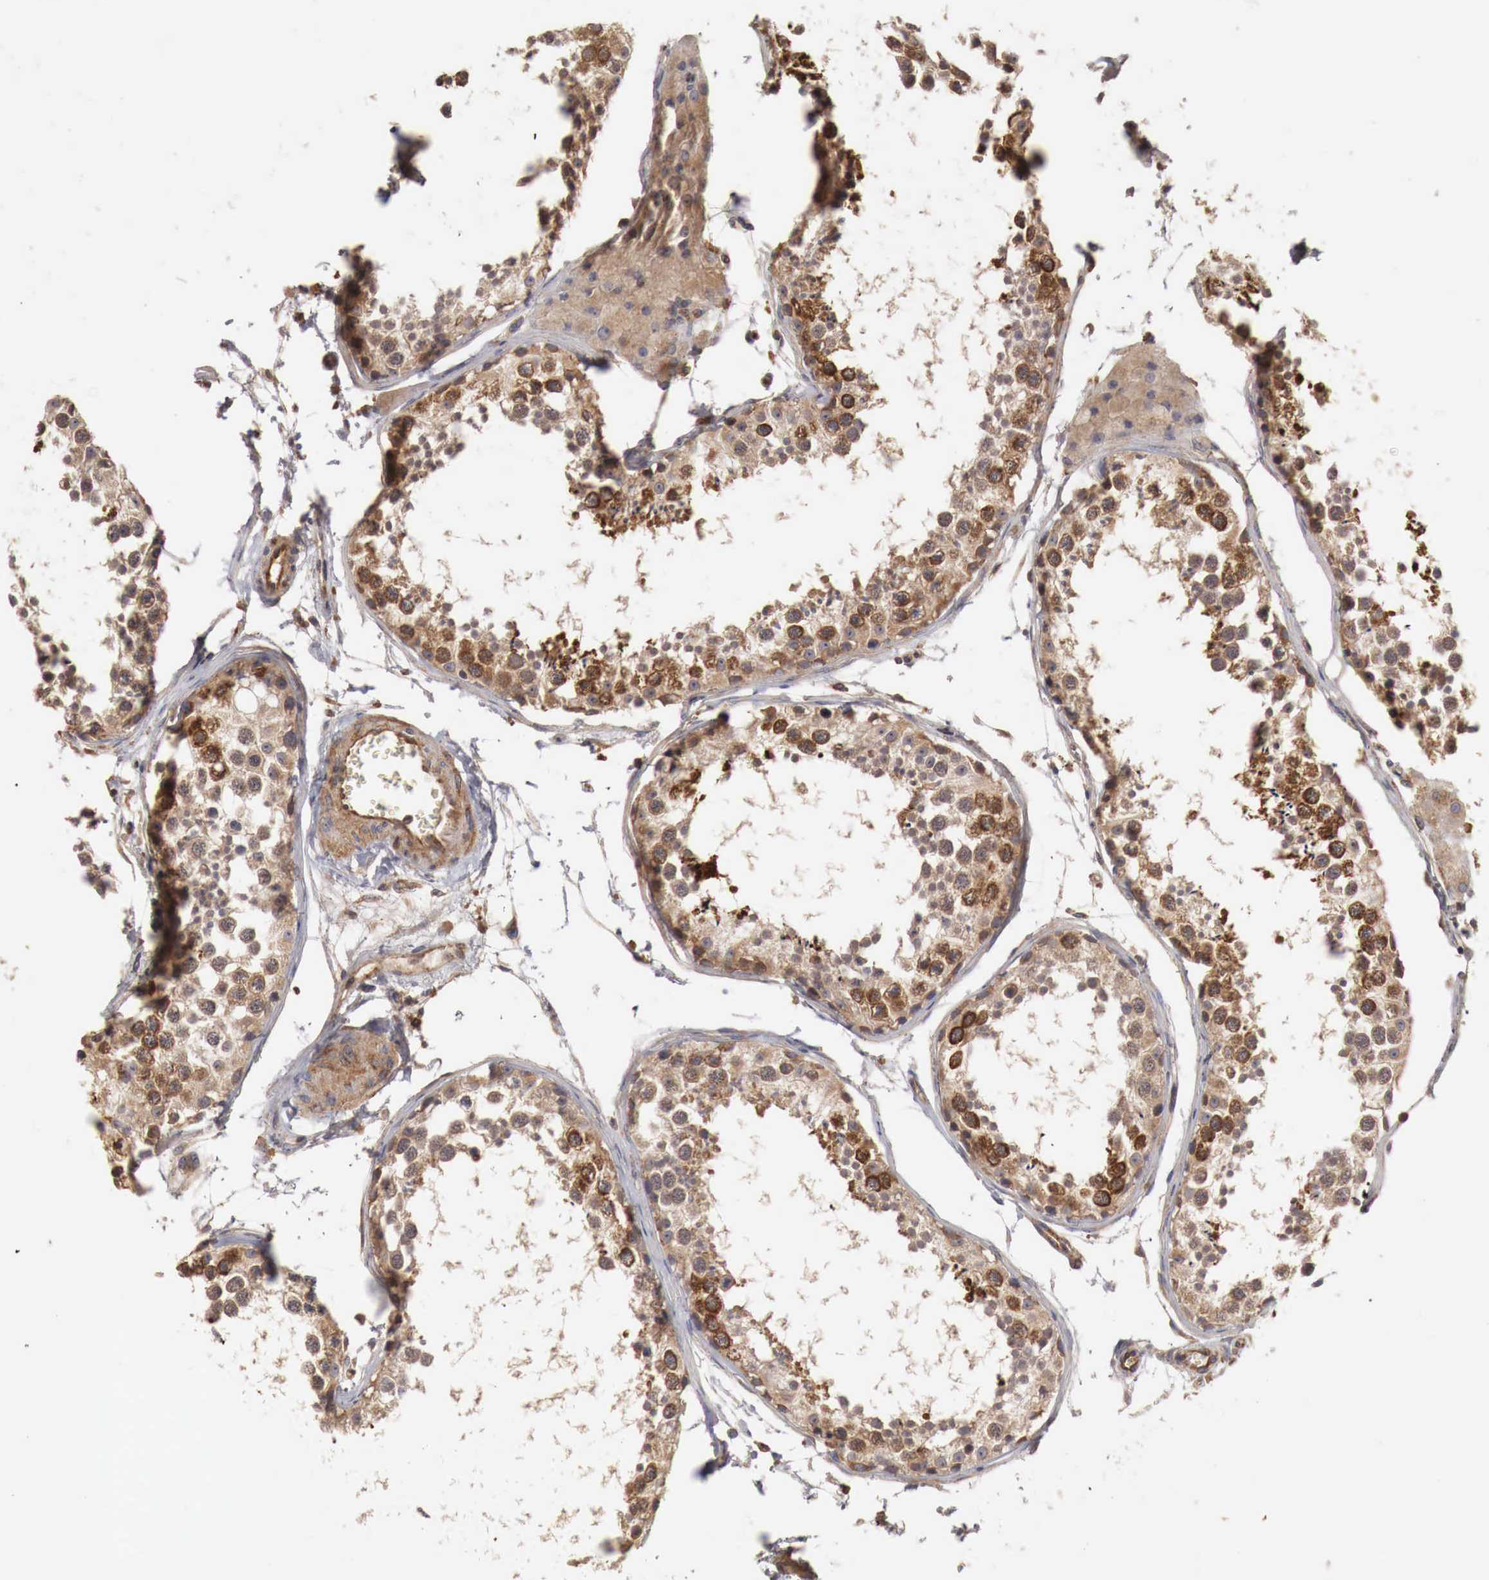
{"staining": {"intensity": "moderate", "quantity": ">75%", "location": "cytoplasmic/membranous"}, "tissue": "testis", "cell_type": "Cells in seminiferous ducts", "image_type": "normal", "snomed": [{"axis": "morphology", "description": "Normal tissue, NOS"}, {"axis": "topography", "description": "Testis"}], "caption": "Protein analysis of unremarkable testis demonstrates moderate cytoplasmic/membranous expression in approximately >75% of cells in seminiferous ducts. (DAB IHC, brown staining for protein, blue staining for nuclei).", "gene": "ARMCX4", "patient": {"sex": "male", "age": 57}}